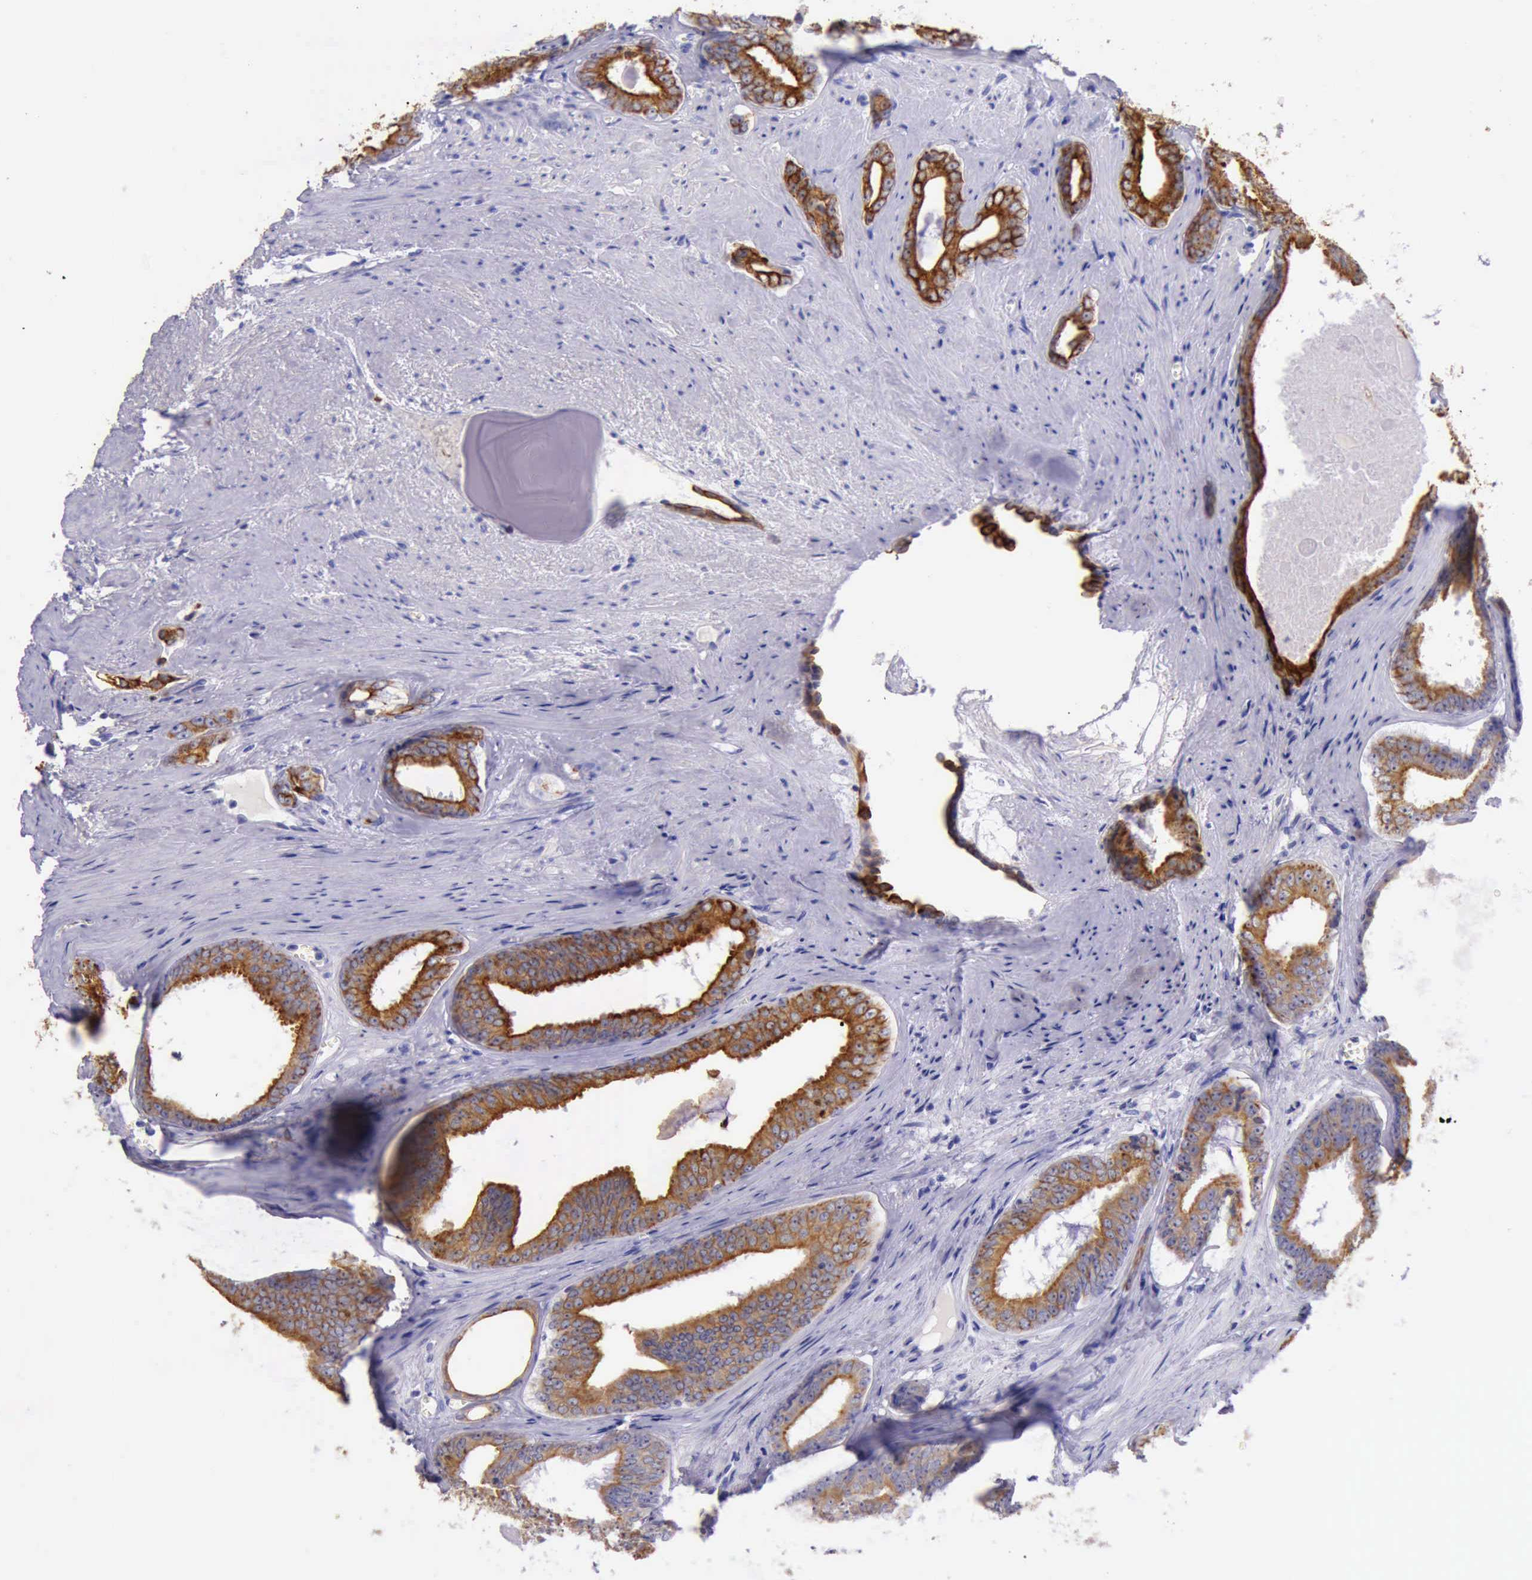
{"staining": {"intensity": "strong", "quantity": ">75%", "location": "cytoplasmic/membranous"}, "tissue": "prostate cancer", "cell_type": "Tumor cells", "image_type": "cancer", "snomed": [{"axis": "morphology", "description": "Adenocarcinoma, Medium grade"}, {"axis": "topography", "description": "Prostate"}], "caption": "High-power microscopy captured an immunohistochemistry (IHC) photomicrograph of prostate cancer, revealing strong cytoplasmic/membranous staining in approximately >75% of tumor cells.", "gene": "KRT8", "patient": {"sex": "male", "age": 79}}